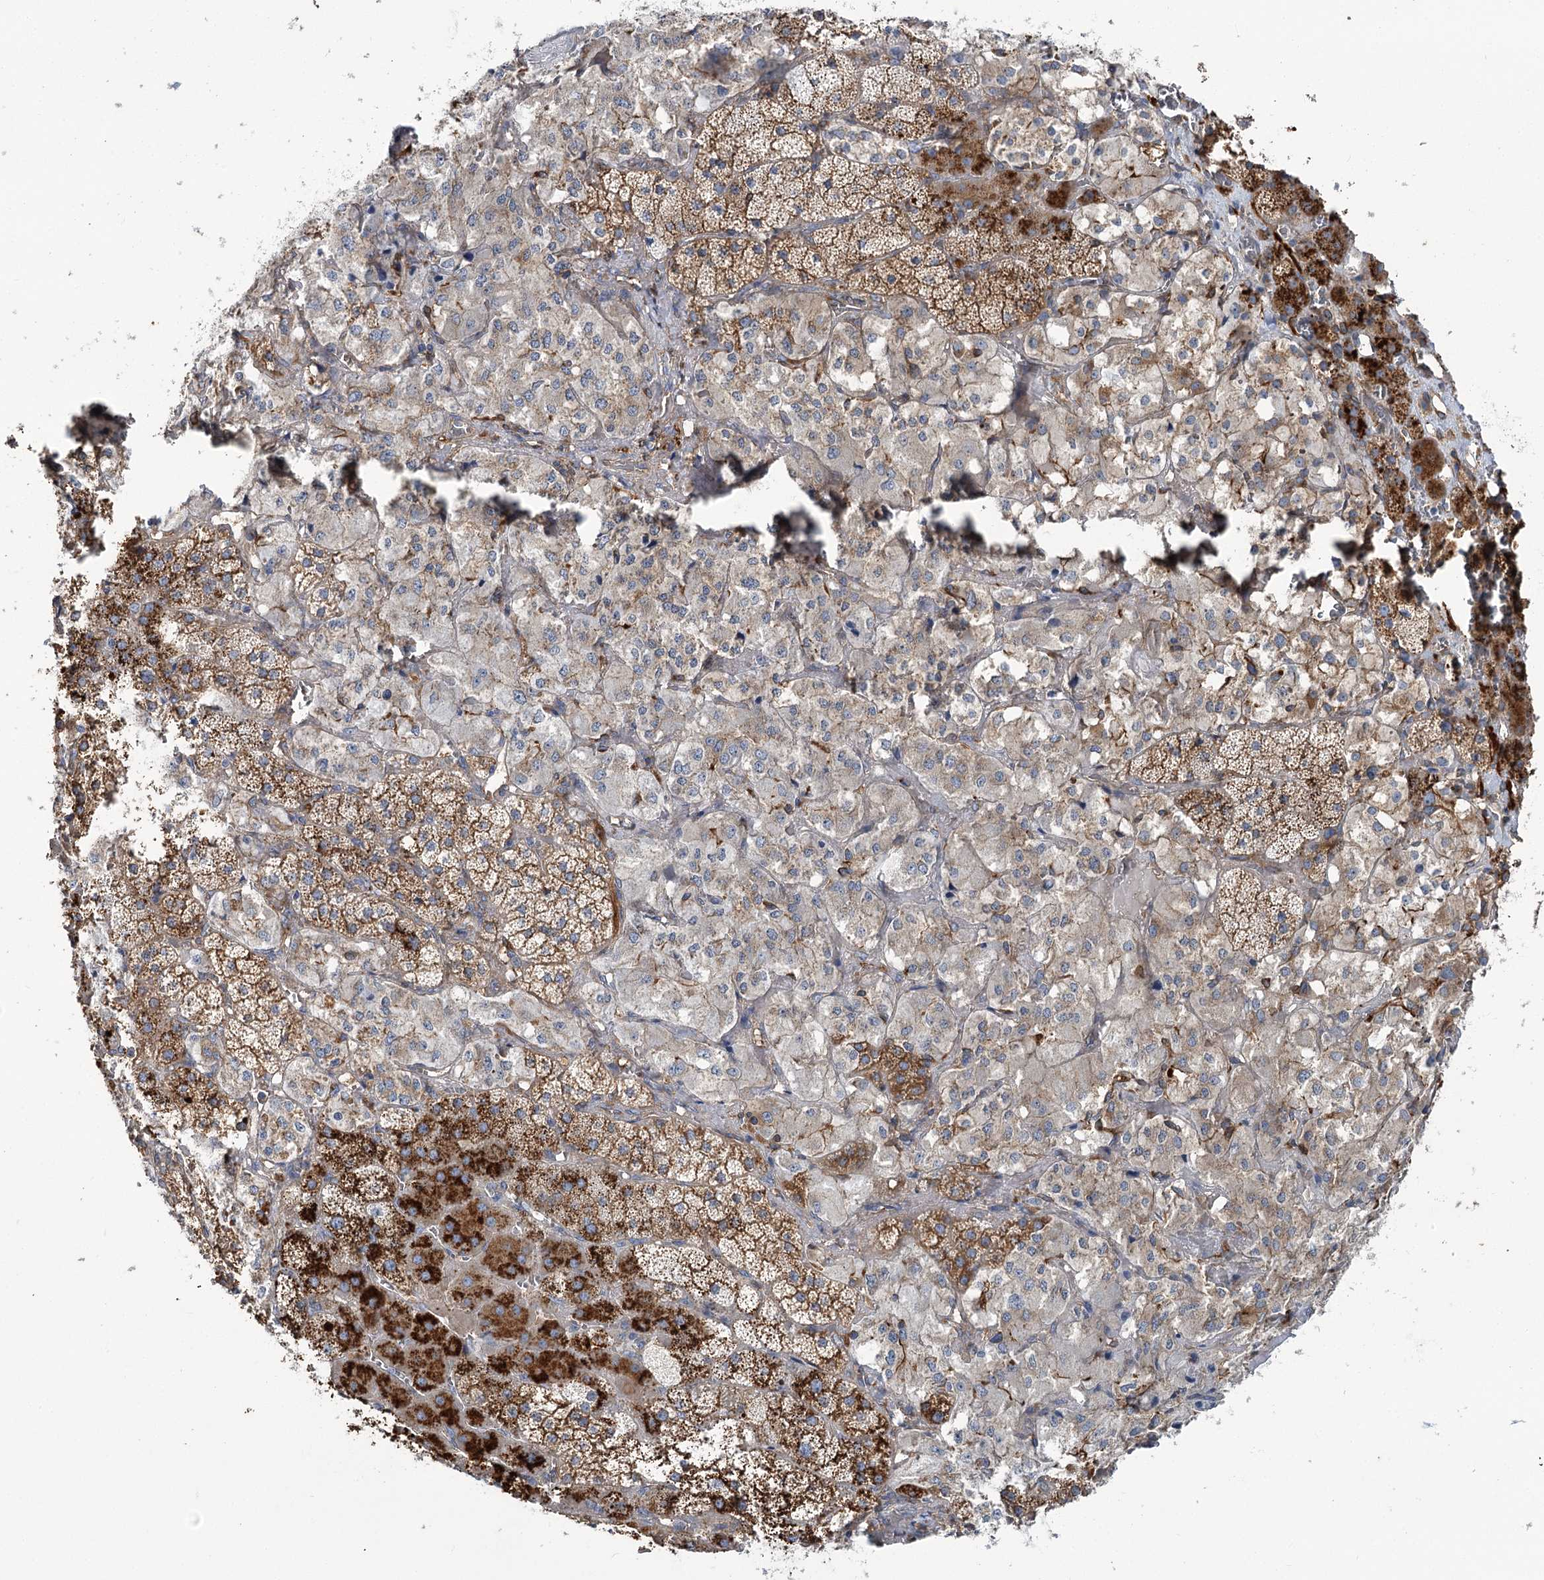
{"staining": {"intensity": "strong", "quantity": ">75%", "location": "cytoplasmic/membranous"}, "tissue": "adrenal gland", "cell_type": "Glandular cells", "image_type": "normal", "snomed": [{"axis": "morphology", "description": "Normal tissue, NOS"}, {"axis": "topography", "description": "Adrenal gland"}], "caption": "High-magnification brightfield microscopy of normal adrenal gland stained with DAB (brown) and counterstained with hematoxylin (blue). glandular cells exhibit strong cytoplasmic/membranous staining is present in about>75% of cells. Nuclei are stained in blue.", "gene": "GUSB", "patient": {"sex": "male", "age": 57}}